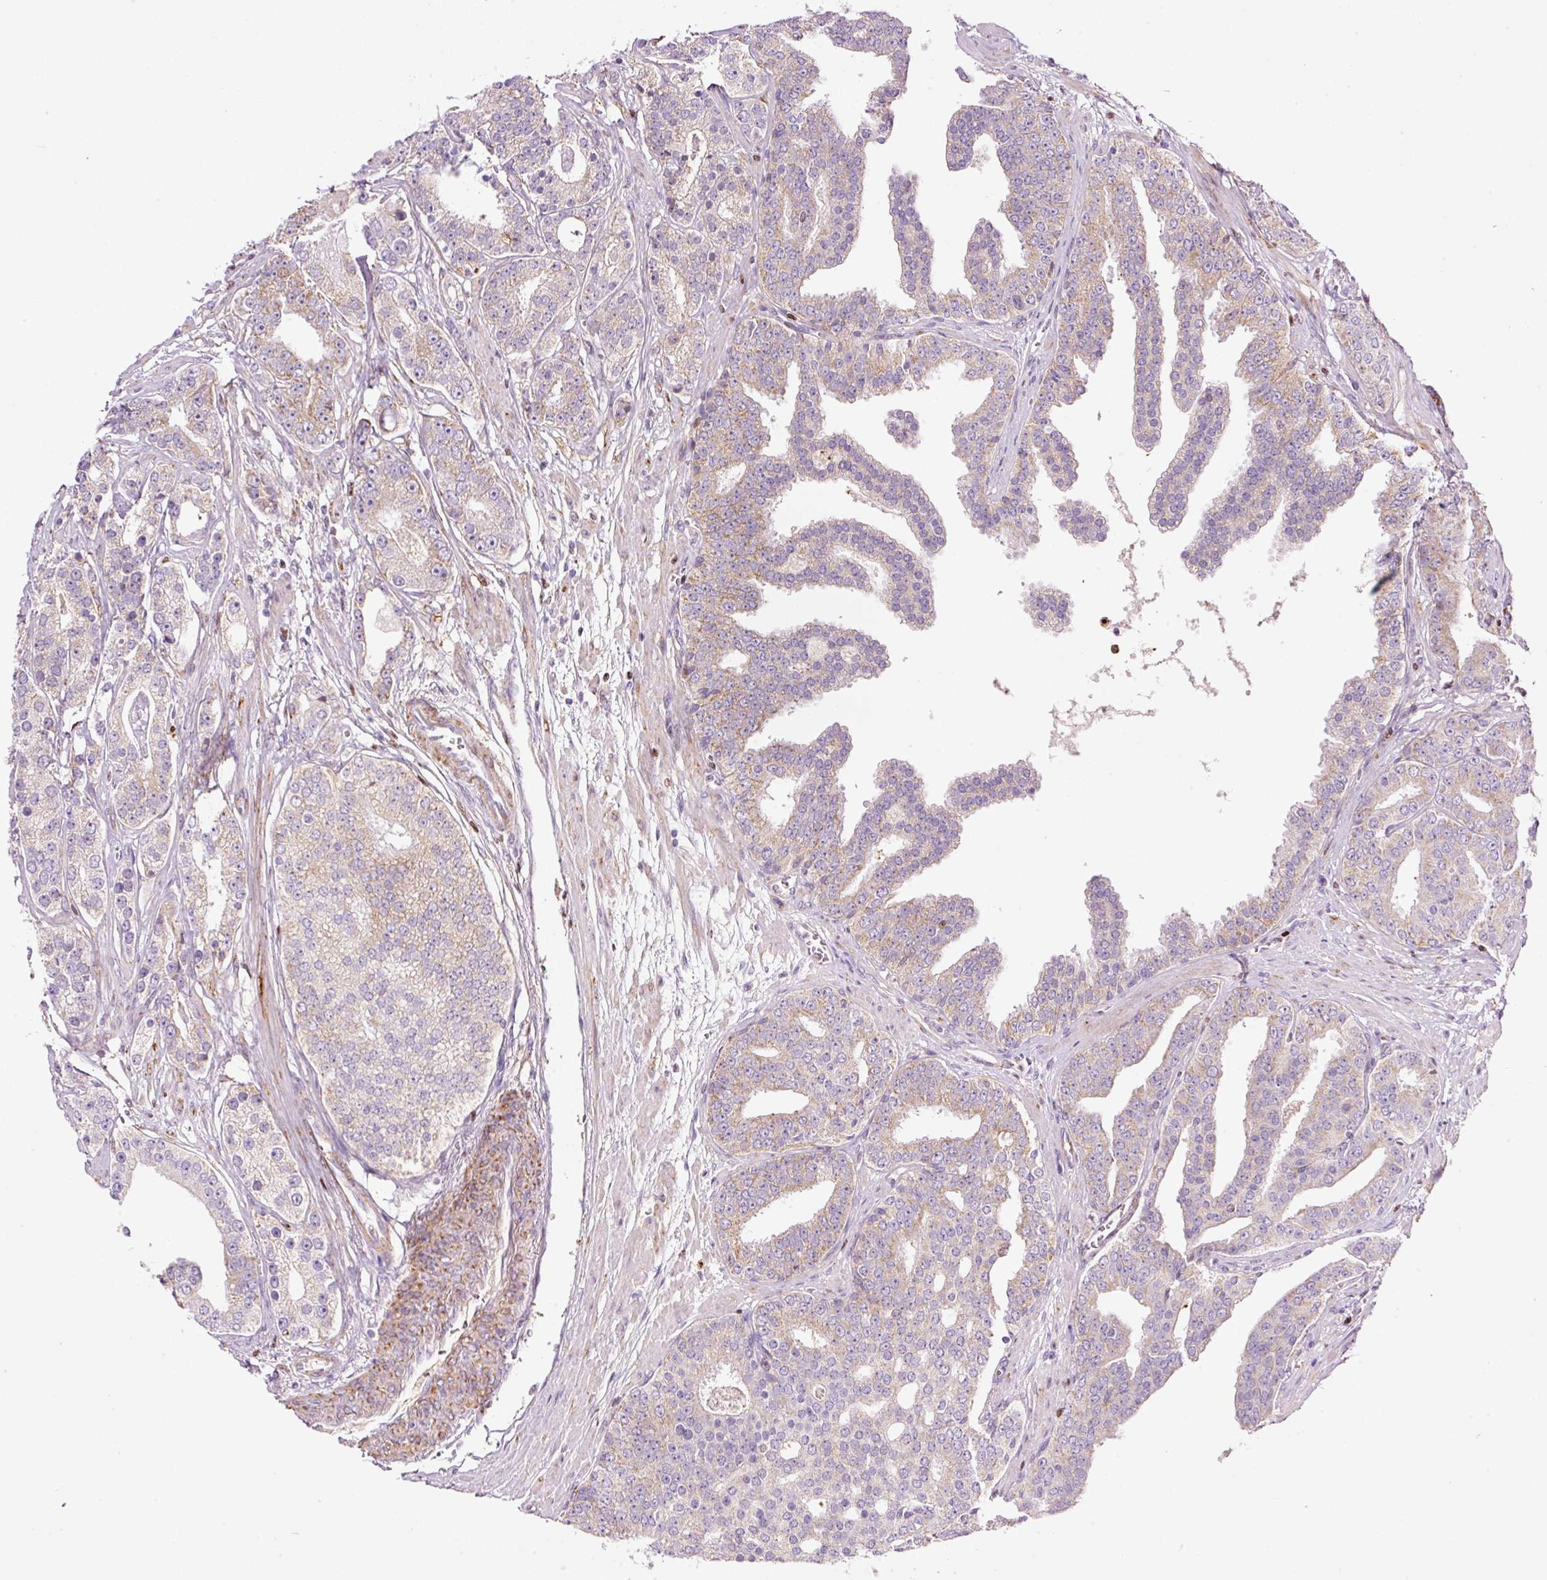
{"staining": {"intensity": "weak", "quantity": "<25%", "location": "cytoplasmic/membranous"}, "tissue": "prostate cancer", "cell_type": "Tumor cells", "image_type": "cancer", "snomed": [{"axis": "morphology", "description": "Adenocarcinoma, High grade"}, {"axis": "topography", "description": "Prostate"}], "caption": "This is an IHC histopathology image of adenocarcinoma (high-grade) (prostate). There is no staining in tumor cells.", "gene": "TMEM8B", "patient": {"sex": "male", "age": 71}}